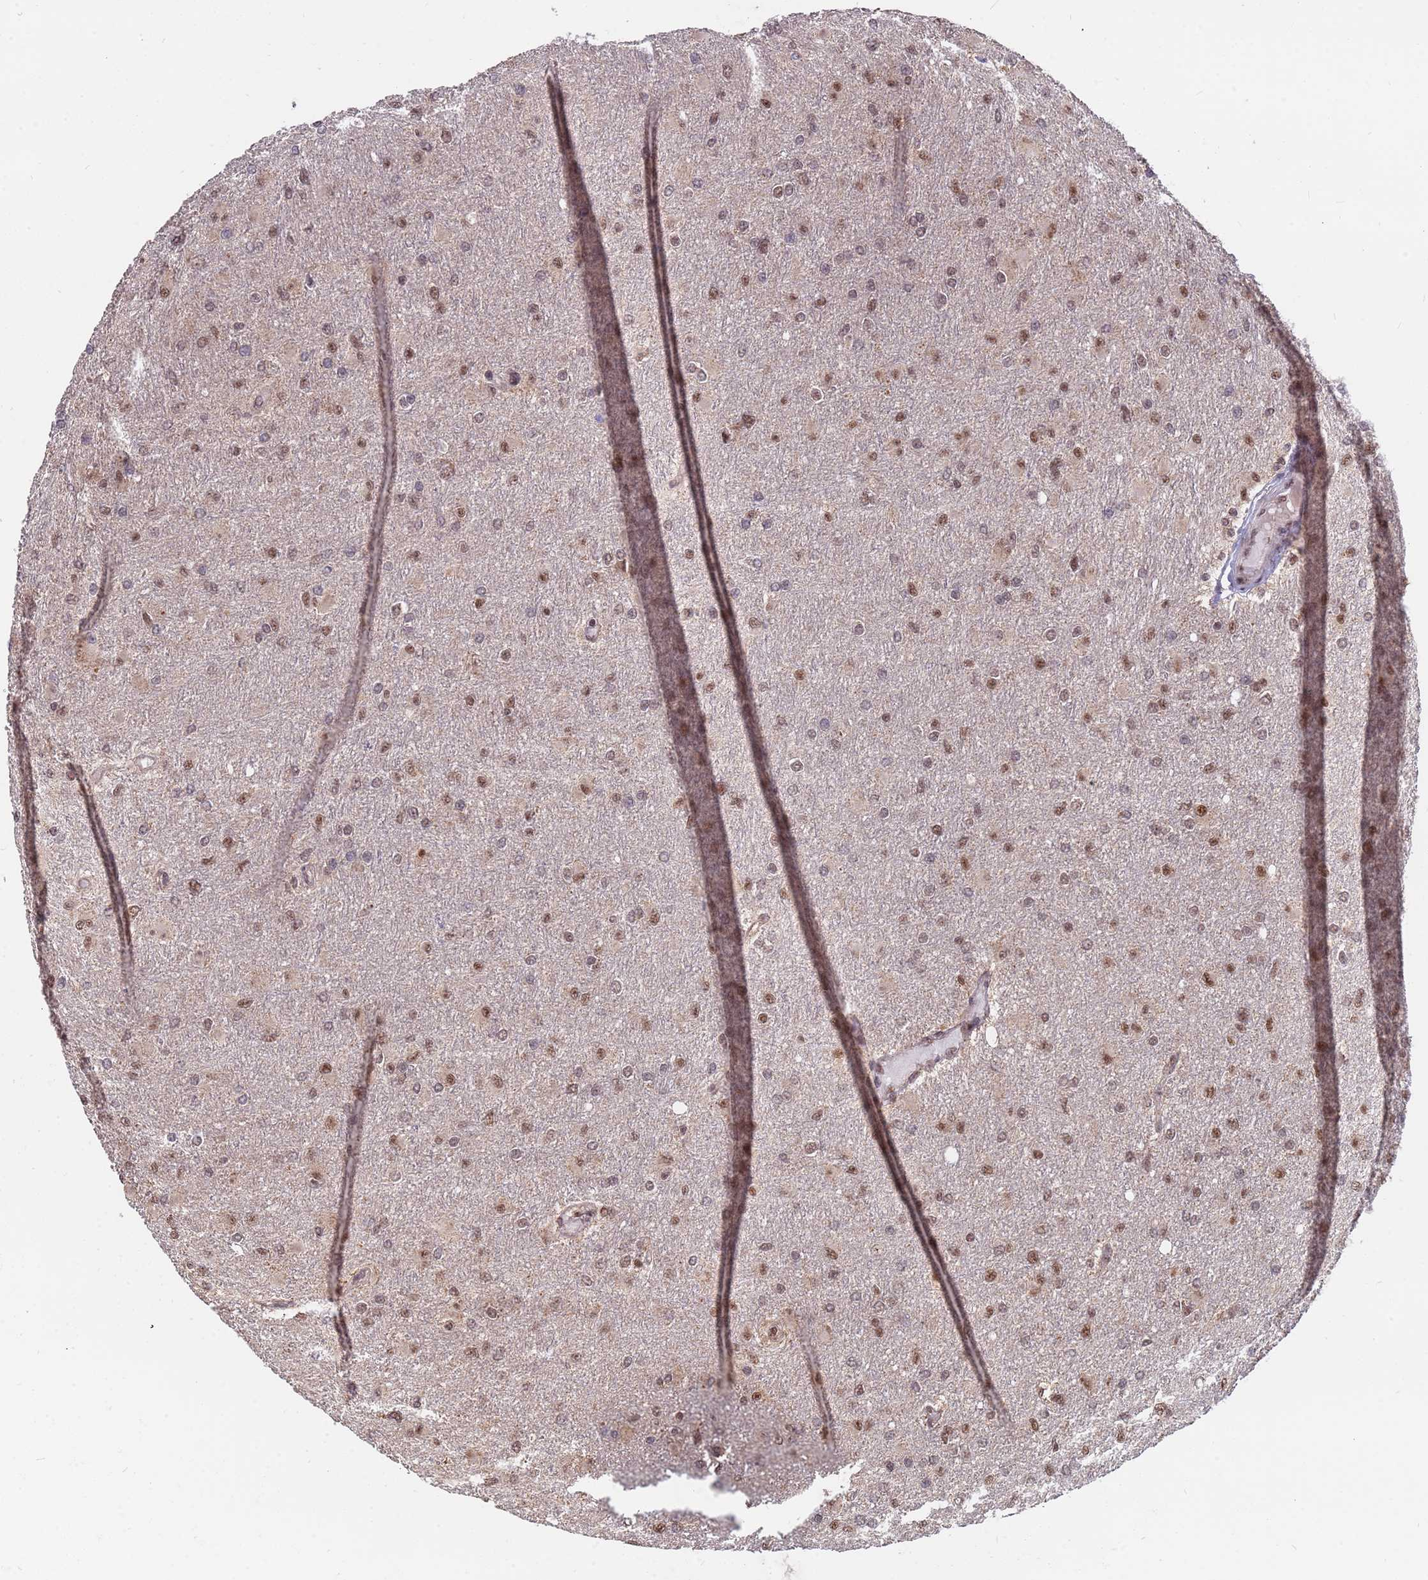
{"staining": {"intensity": "moderate", "quantity": ">75%", "location": "nuclear"}, "tissue": "glioma", "cell_type": "Tumor cells", "image_type": "cancer", "snomed": [{"axis": "morphology", "description": "Glioma, malignant, High grade"}, {"axis": "topography", "description": "Cerebral cortex"}], "caption": "Human malignant glioma (high-grade) stained for a protein (brown) demonstrates moderate nuclear positive staining in approximately >75% of tumor cells.", "gene": "DENND2B", "patient": {"sex": "female", "age": 36}}